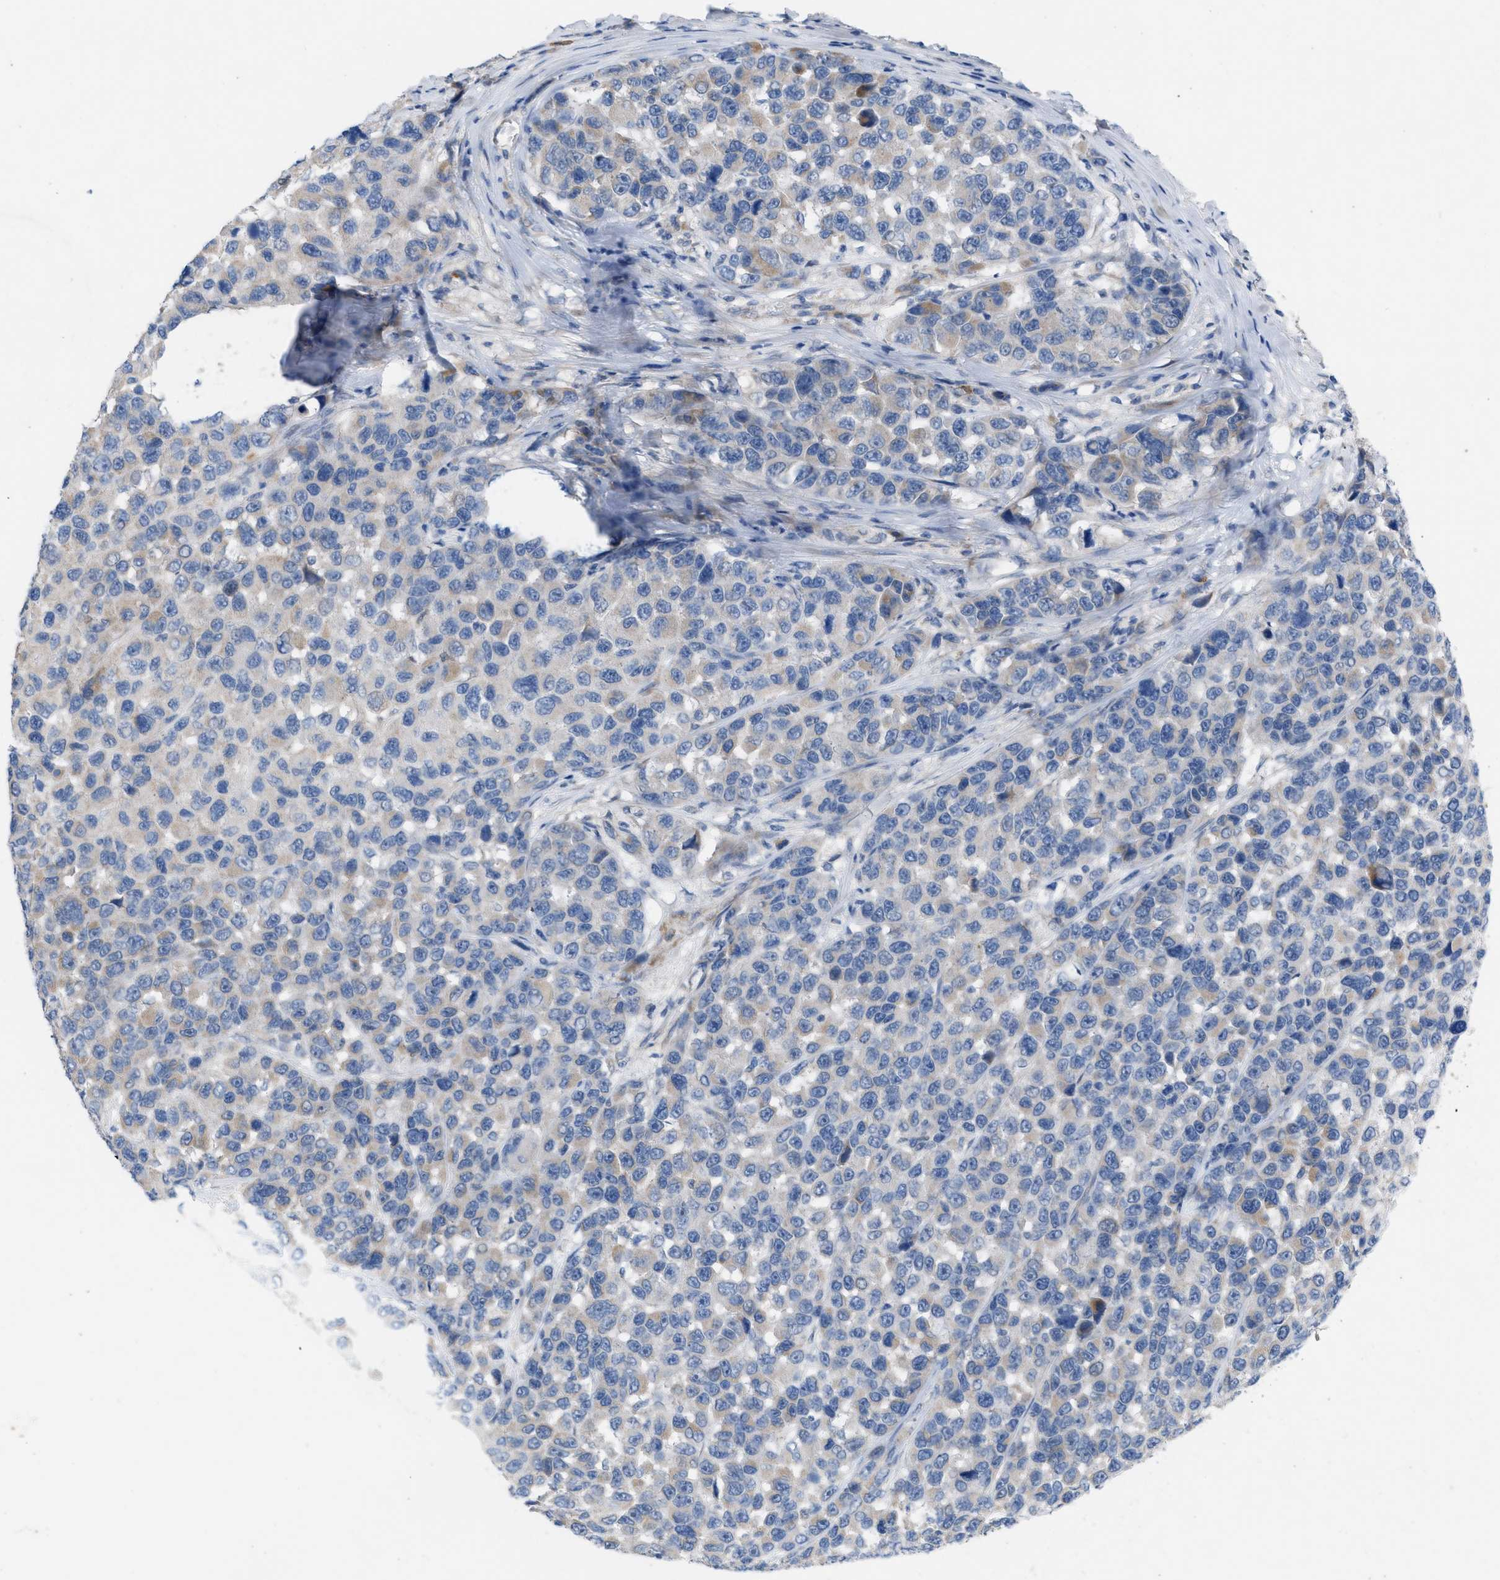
{"staining": {"intensity": "negative", "quantity": "none", "location": "none"}, "tissue": "melanoma", "cell_type": "Tumor cells", "image_type": "cancer", "snomed": [{"axis": "morphology", "description": "Malignant melanoma, NOS"}, {"axis": "topography", "description": "Skin"}], "caption": "Tumor cells show no significant staining in malignant melanoma.", "gene": "PLPPR5", "patient": {"sex": "male", "age": 53}}